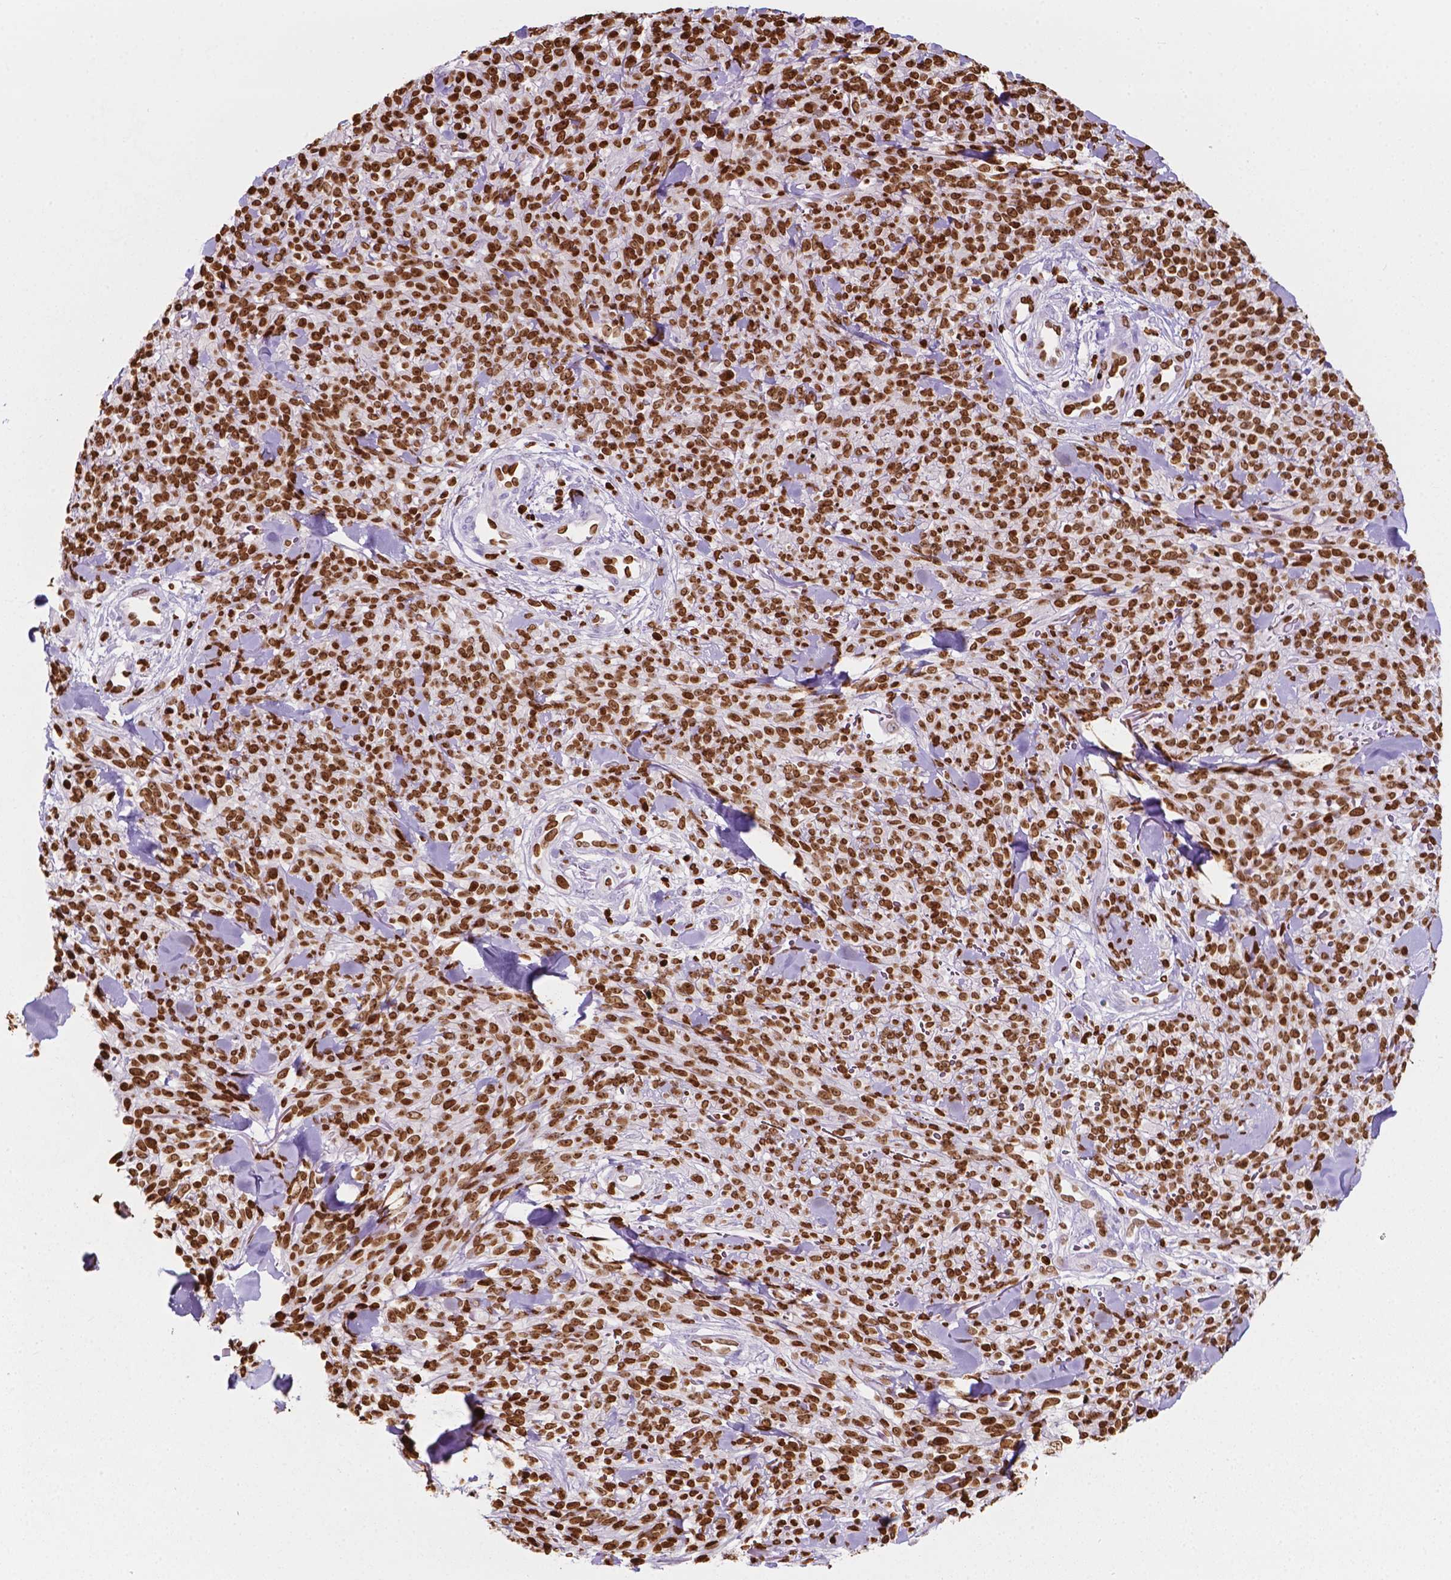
{"staining": {"intensity": "strong", "quantity": ">75%", "location": "nuclear"}, "tissue": "melanoma", "cell_type": "Tumor cells", "image_type": "cancer", "snomed": [{"axis": "morphology", "description": "Malignant melanoma, NOS"}, {"axis": "topography", "description": "Skin"}, {"axis": "topography", "description": "Skin of trunk"}], "caption": "IHC (DAB (3,3'-diaminobenzidine)) staining of human malignant melanoma shows strong nuclear protein staining in approximately >75% of tumor cells. The protein is shown in brown color, while the nuclei are stained blue.", "gene": "CBY3", "patient": {"sex": "male", "age": 74}}